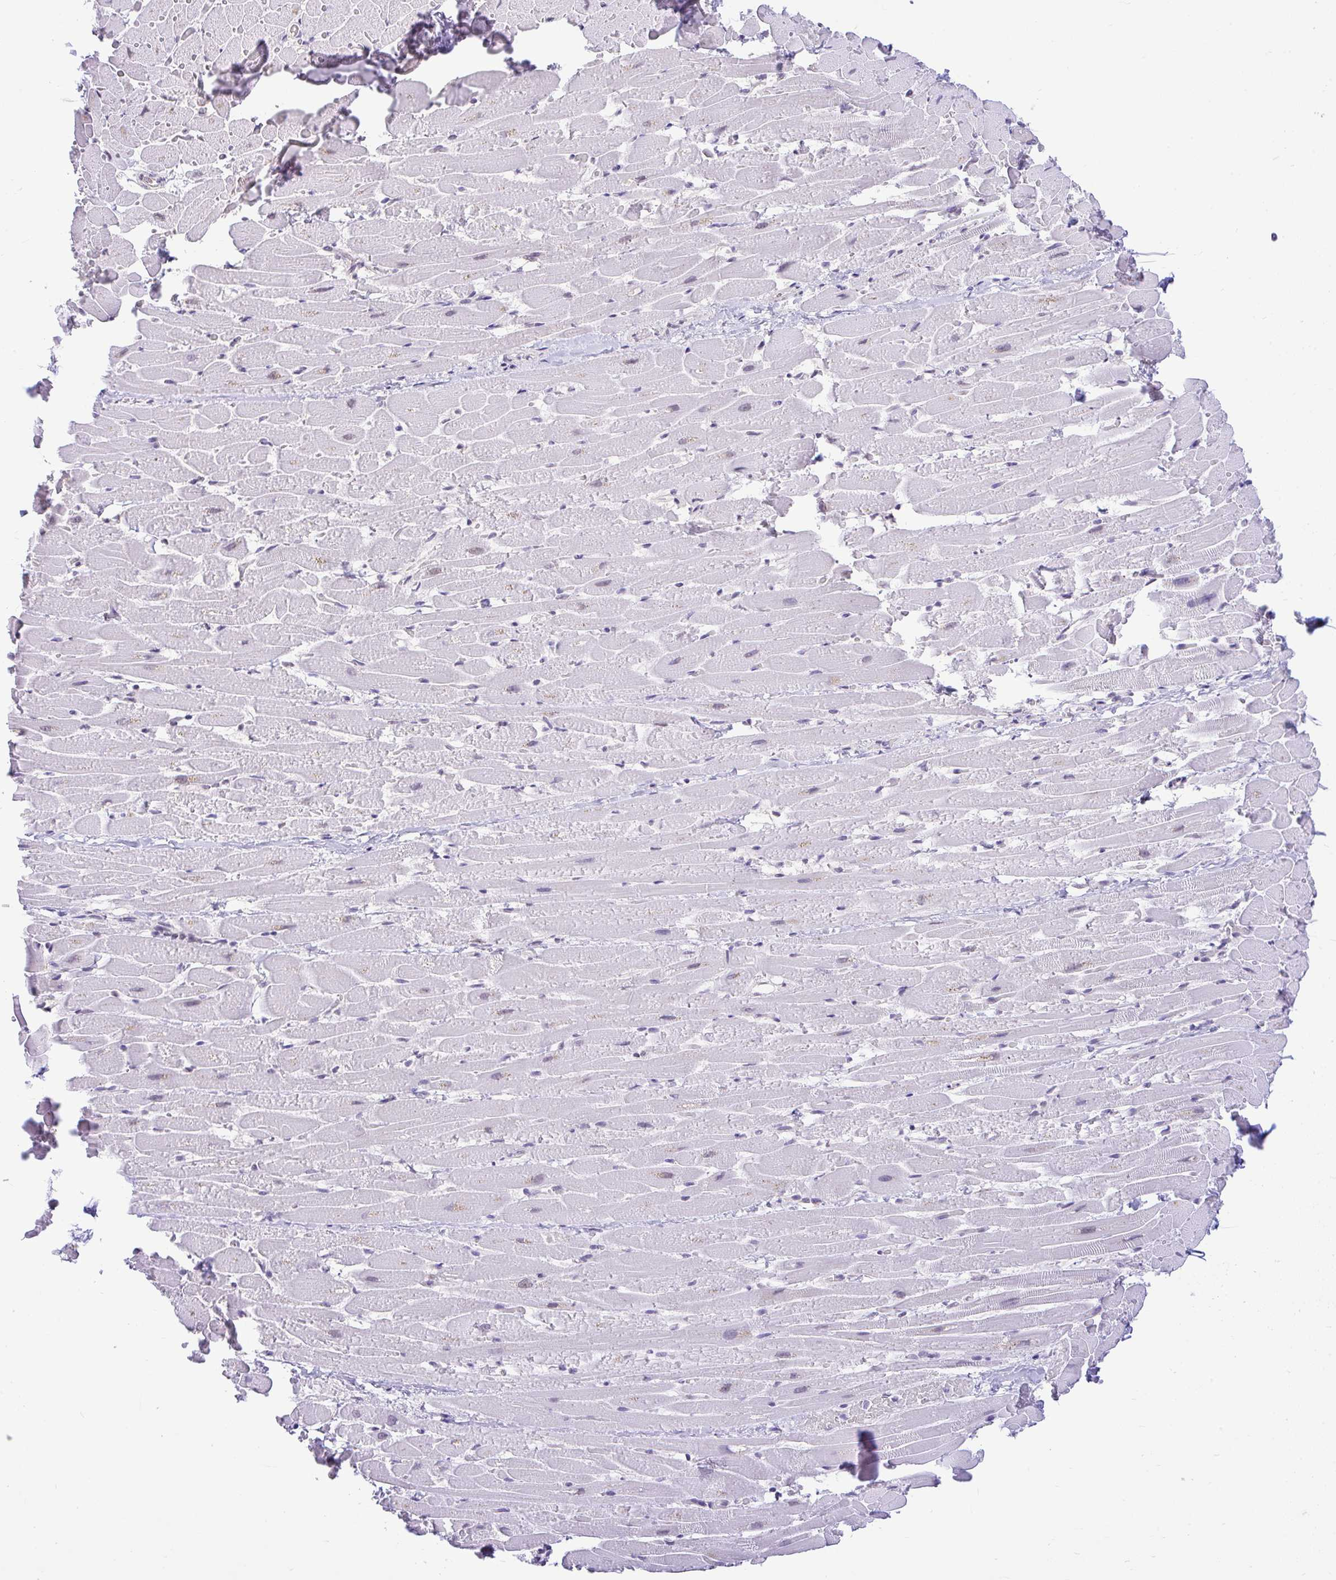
{"staining": {"intensity": "negative", "quantity": "none", "location": "none"}, "tissue": "heart muscle", "cell_type": "Cardiomyocytes", "image_type": "normal", "snomed": [{"axis": "morphology", "description": "Normal tissue, NOS"}, {"axis": "topography", "description": "Heart"}], "caption": "Human heart muscle stained for a protein using immunohistochemistry reveals no positivity in cardiomyocytes.", "gene": "PYCR2", "patient": {"sex": "male", "age": 37}}